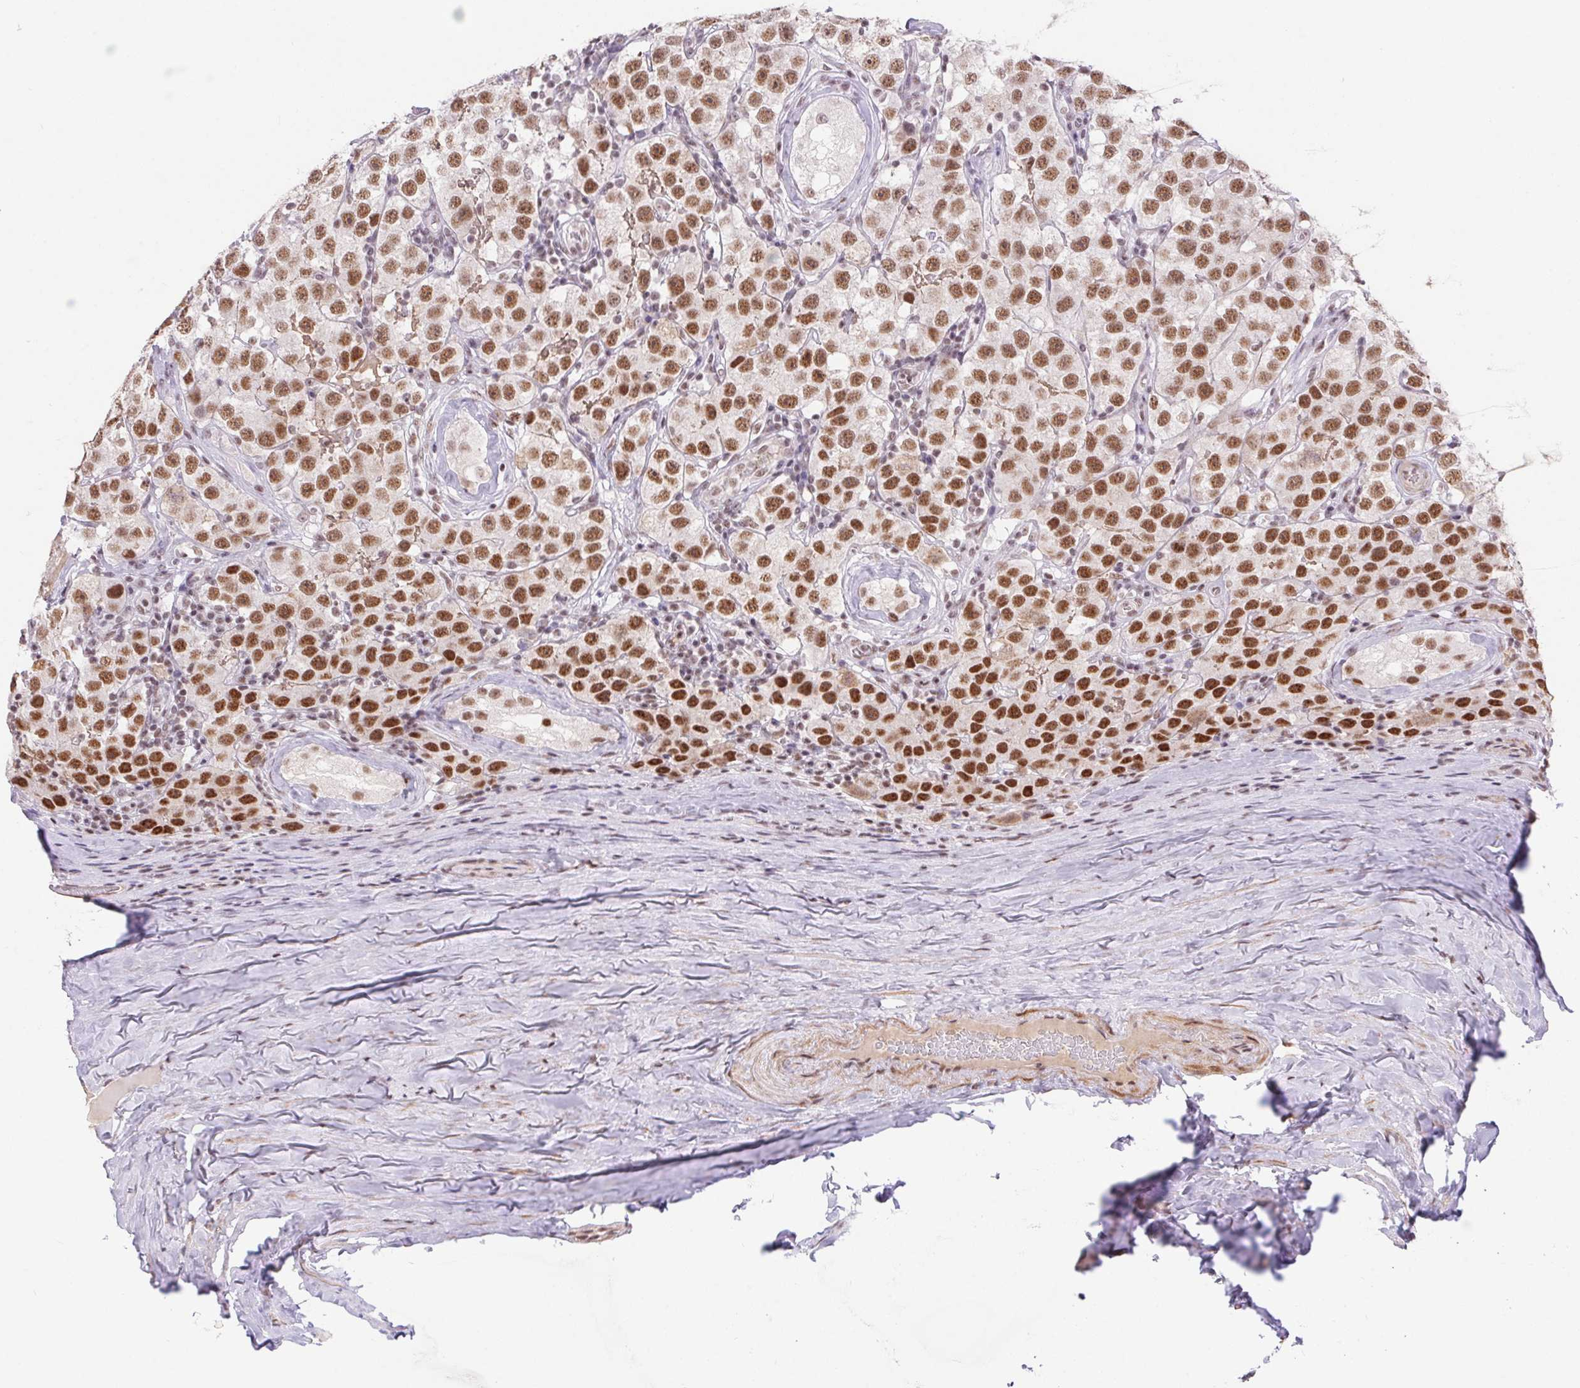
{"staining": {"intensity": "moderate", "quantity": ">75%", "location": "nuclear"}, "tissue": "testis cancer", "cell_type": "Tumor cells", "image_type": "cancer", "snomed": [{"axis": "morphology", "description": "Seminoma, NOS"}, {"axis": "topography", "description": "Testis"}], "caption": "Tumor cells display moderate nuclear staining in about >75% of cells in testis cancer.", "gene": "DDX17", "patient": {"sex": "male", "age": 34}}